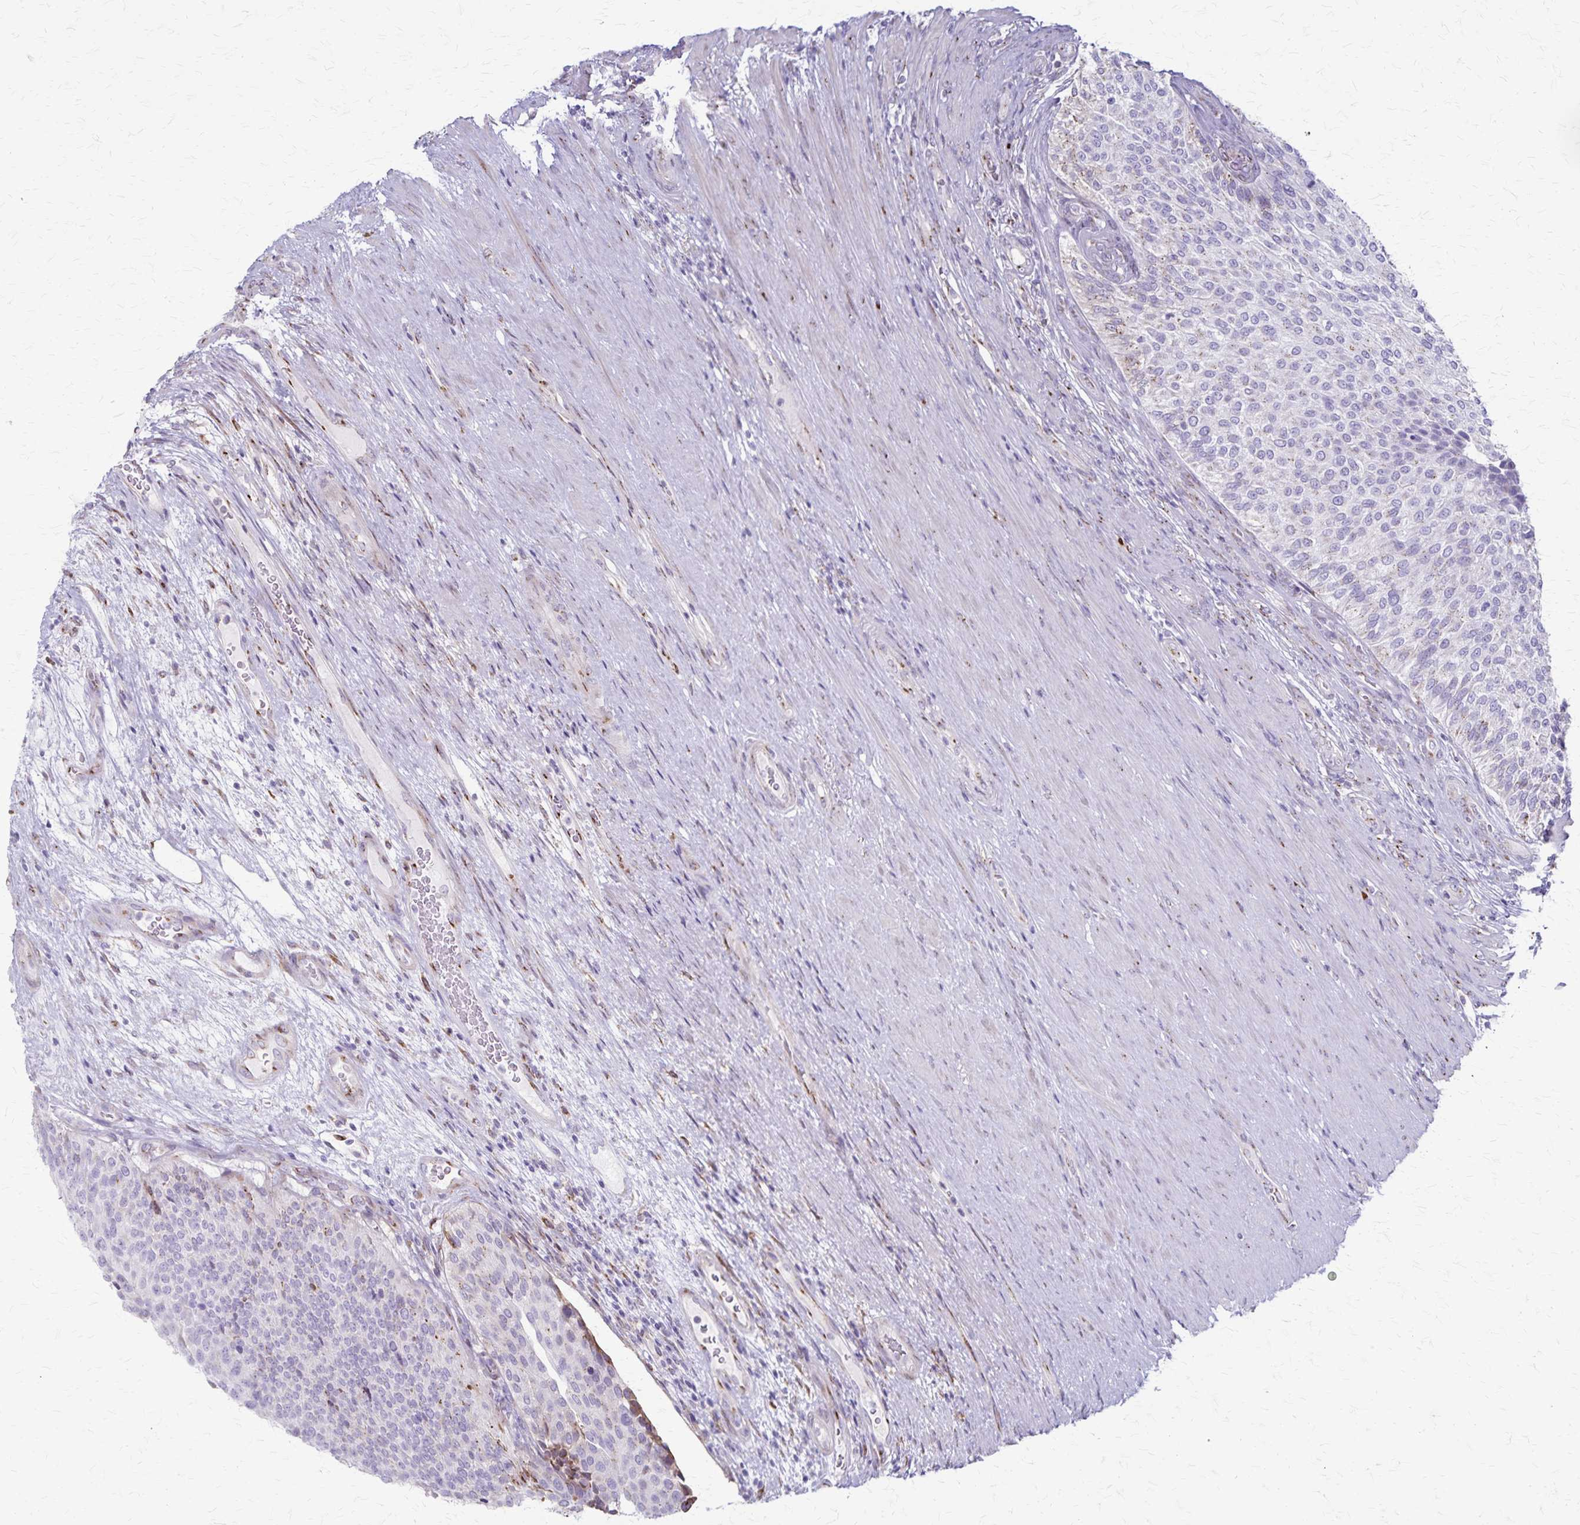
{"staining": {"intensity": "weak", "quantity": "<25%", "location": "cytoplasmic/membranous"}, "tissue": "urinary bladder", "cell_type": "Urothelial cells", "image_type": "normal", "snomed": [{"axis": "morphology", "description": "Normal tissue, NOS"}, {"axis": "topography", "description": "Urinary bladder"}, {"axis": "topography", "description": "Prostate"}], "caption": "There is no significant staining in urothelial cells of urinary bladder. (Brightfield microscopy of DAB (3,3'-diaminobenzidine) immunohistochemistry (IHC) at high magnification).", "gene": "MCFD2", "patient": {"sex": "male", "age": 77}}